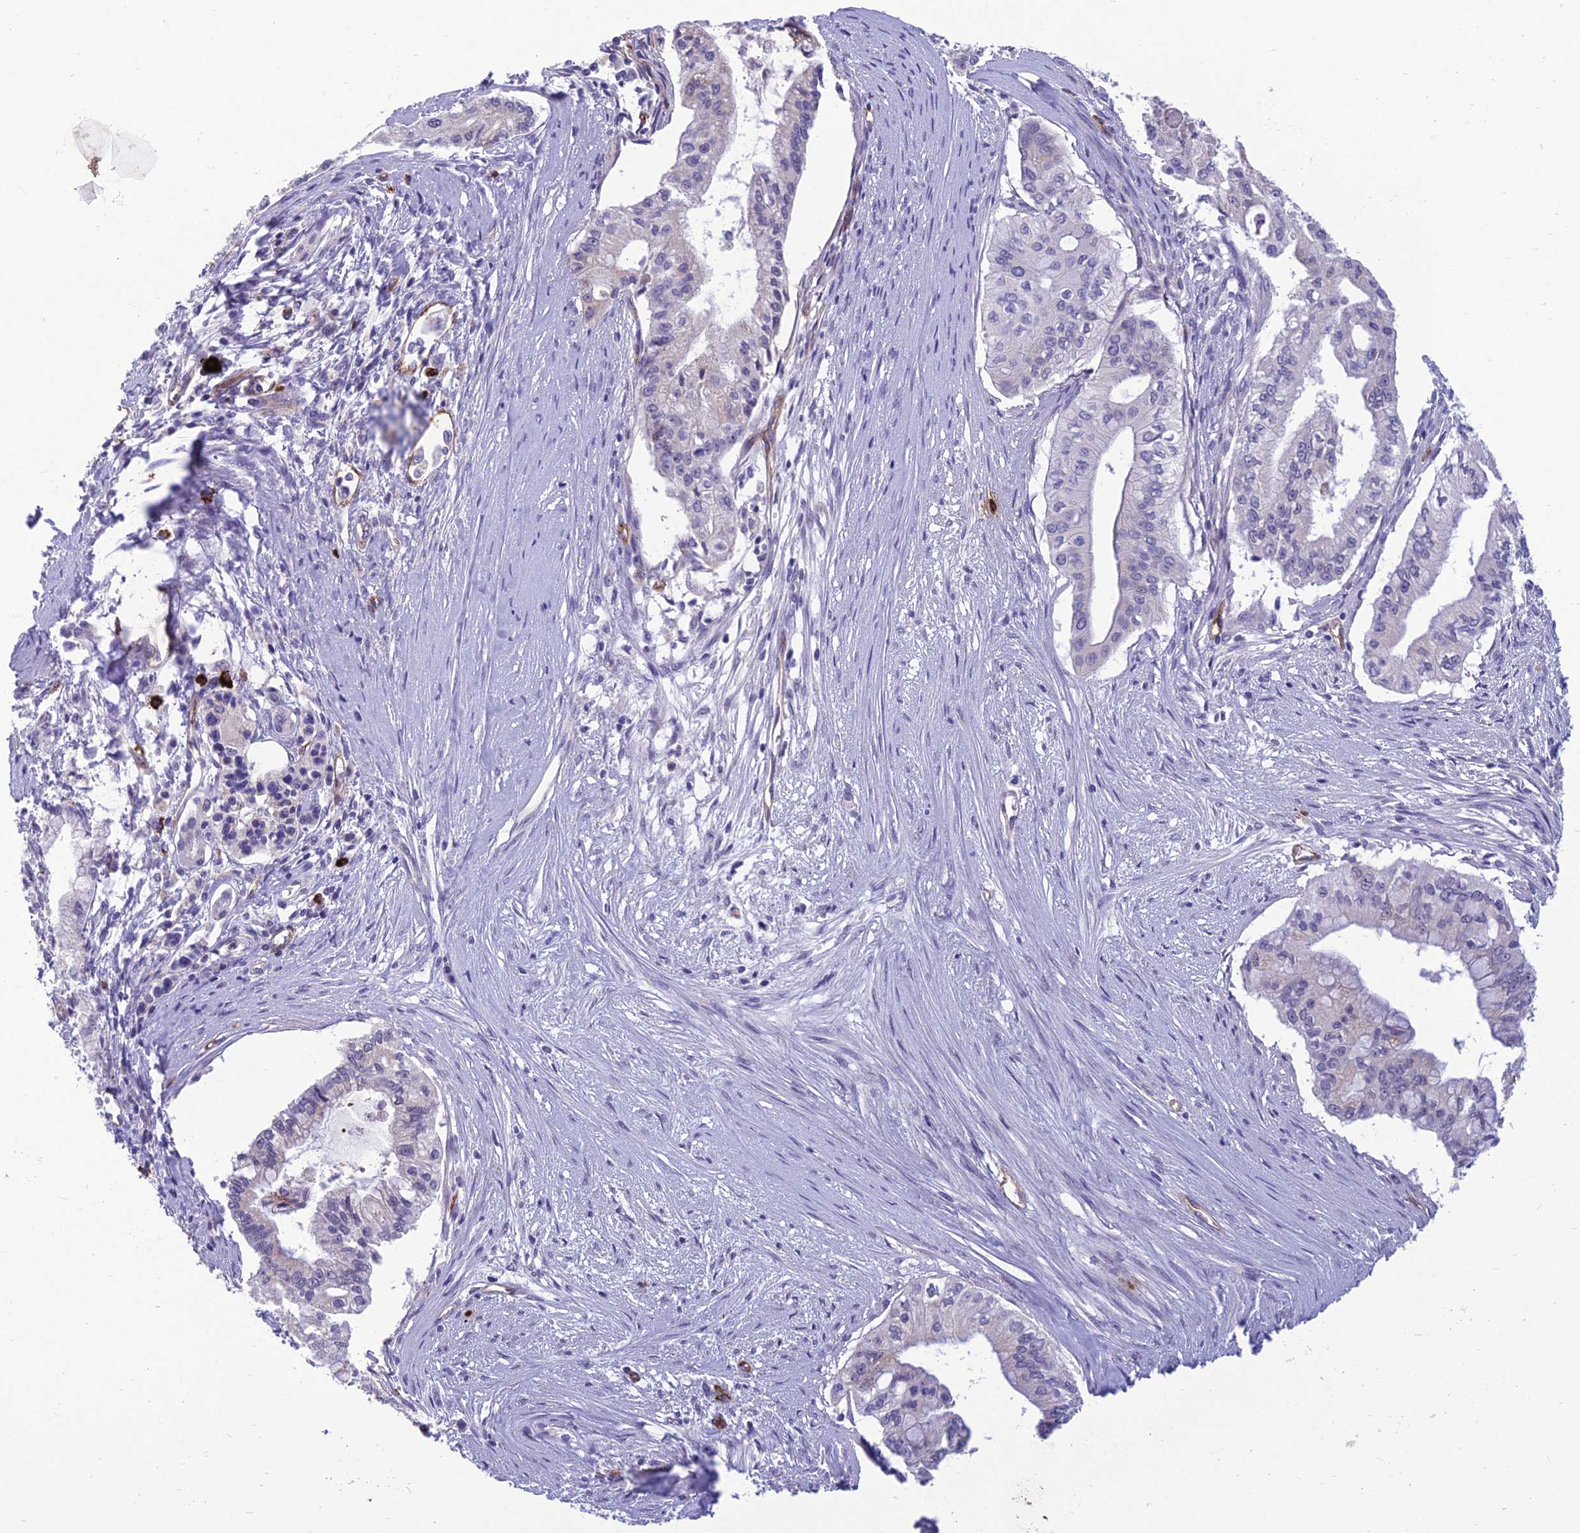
{"staining": {"intensity": "negative", "quantity": "none", "location": "none"}, "tissue": "pancreatic cancer", "cell_type": "Tumor cells", "image_type": "cancer", "snomed": [{"axis": "morphology", "description": "Adenocarcinoma, NOS"}, {"axis": "topography", "description": "Pancreas"}], "caption": "Histopathology image shows no protein expression in tumor cells of pancreatic cancer tissue. (Brightfield microscopy of DAB immunohistochemistry at high magnification).", "gene": "BBS7", "patient": {"sex": "male", "age": 46}}